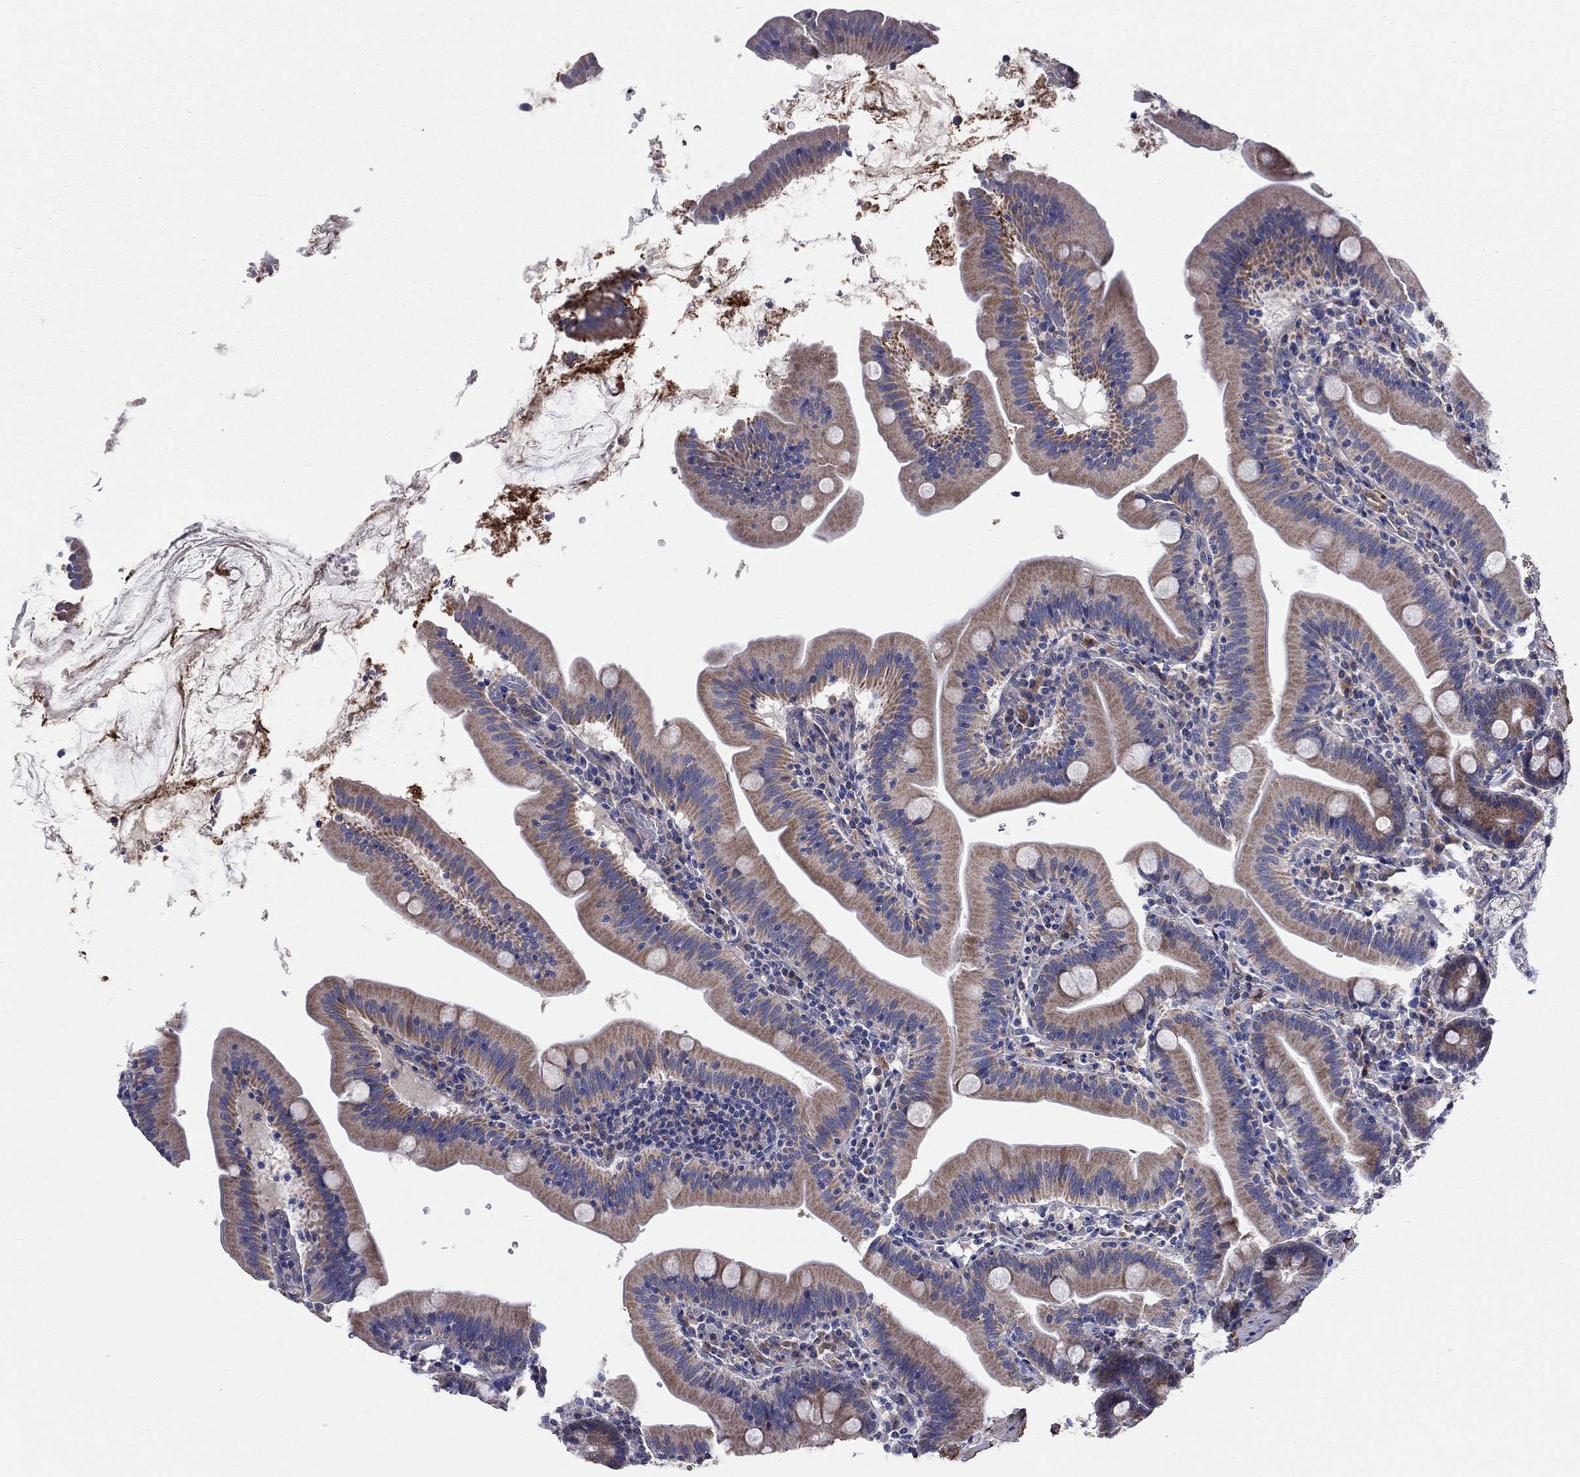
{"staining": {"intensity": "moderate", "quantity": ">75%", "location": "cytoplasmic/membranous"}, "tissue": "small intestine", "cell_type": "Glandular cells", "image_type": "normal", "snomed": [{"axis": "morphology", "description": "Normal tissue, NOS"}, {"axis": "topography", "description": "Small intestine"}], "caption": "Small intestine stained with DAB immunohistochemistry shows medium levels of moderate cytoplasmic/membranous expression in approximately >75% of glandular cells.", "gene": "EMP2", "patient": {"sex": "male", "age": 37}}